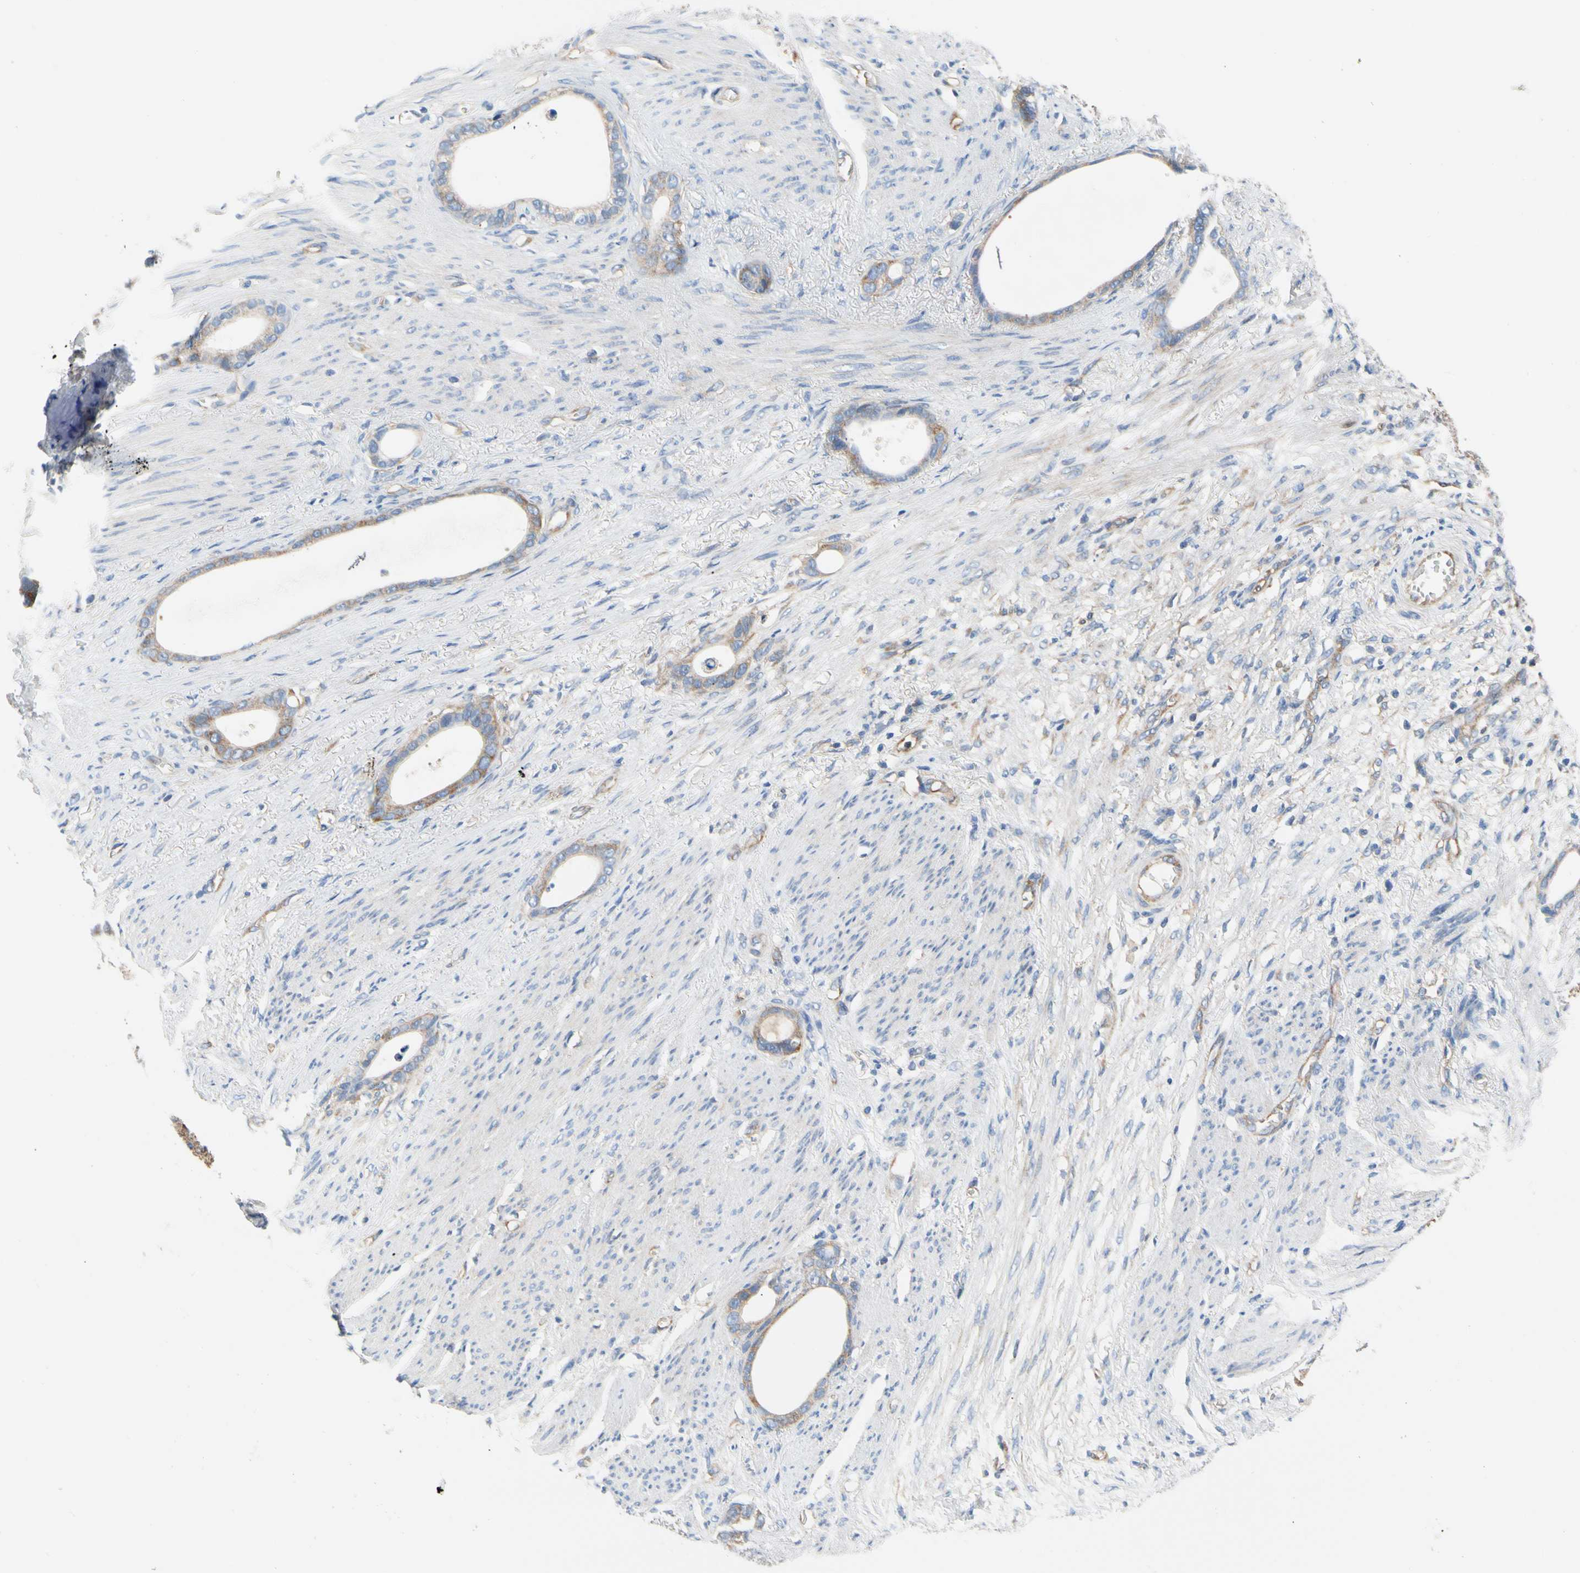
{"staining": {"intensity": "weak", "quantity": ">75%", "location": "cytoplasmic/membranous"}, "tissue": "stomach cancer", "cell_type": "Tumor cells", "image_type": "cancer", "snomed": [{"axis": "morphology", "description": "Adenocarcinoma, NOS"}, {"axis": "topography", "description": "Stomach"}], "caption": "This image demonstrates stomach cancer (adenocarcinoma) stained with immunohistochemistry to label a protein in brown. The cytoplasmic/membranous of tumor cells show weak positivity for the protein. Nuclei are counter-stained blue.", "gene": "GPHN", "patient": {"sex": "female", "age": 75}}